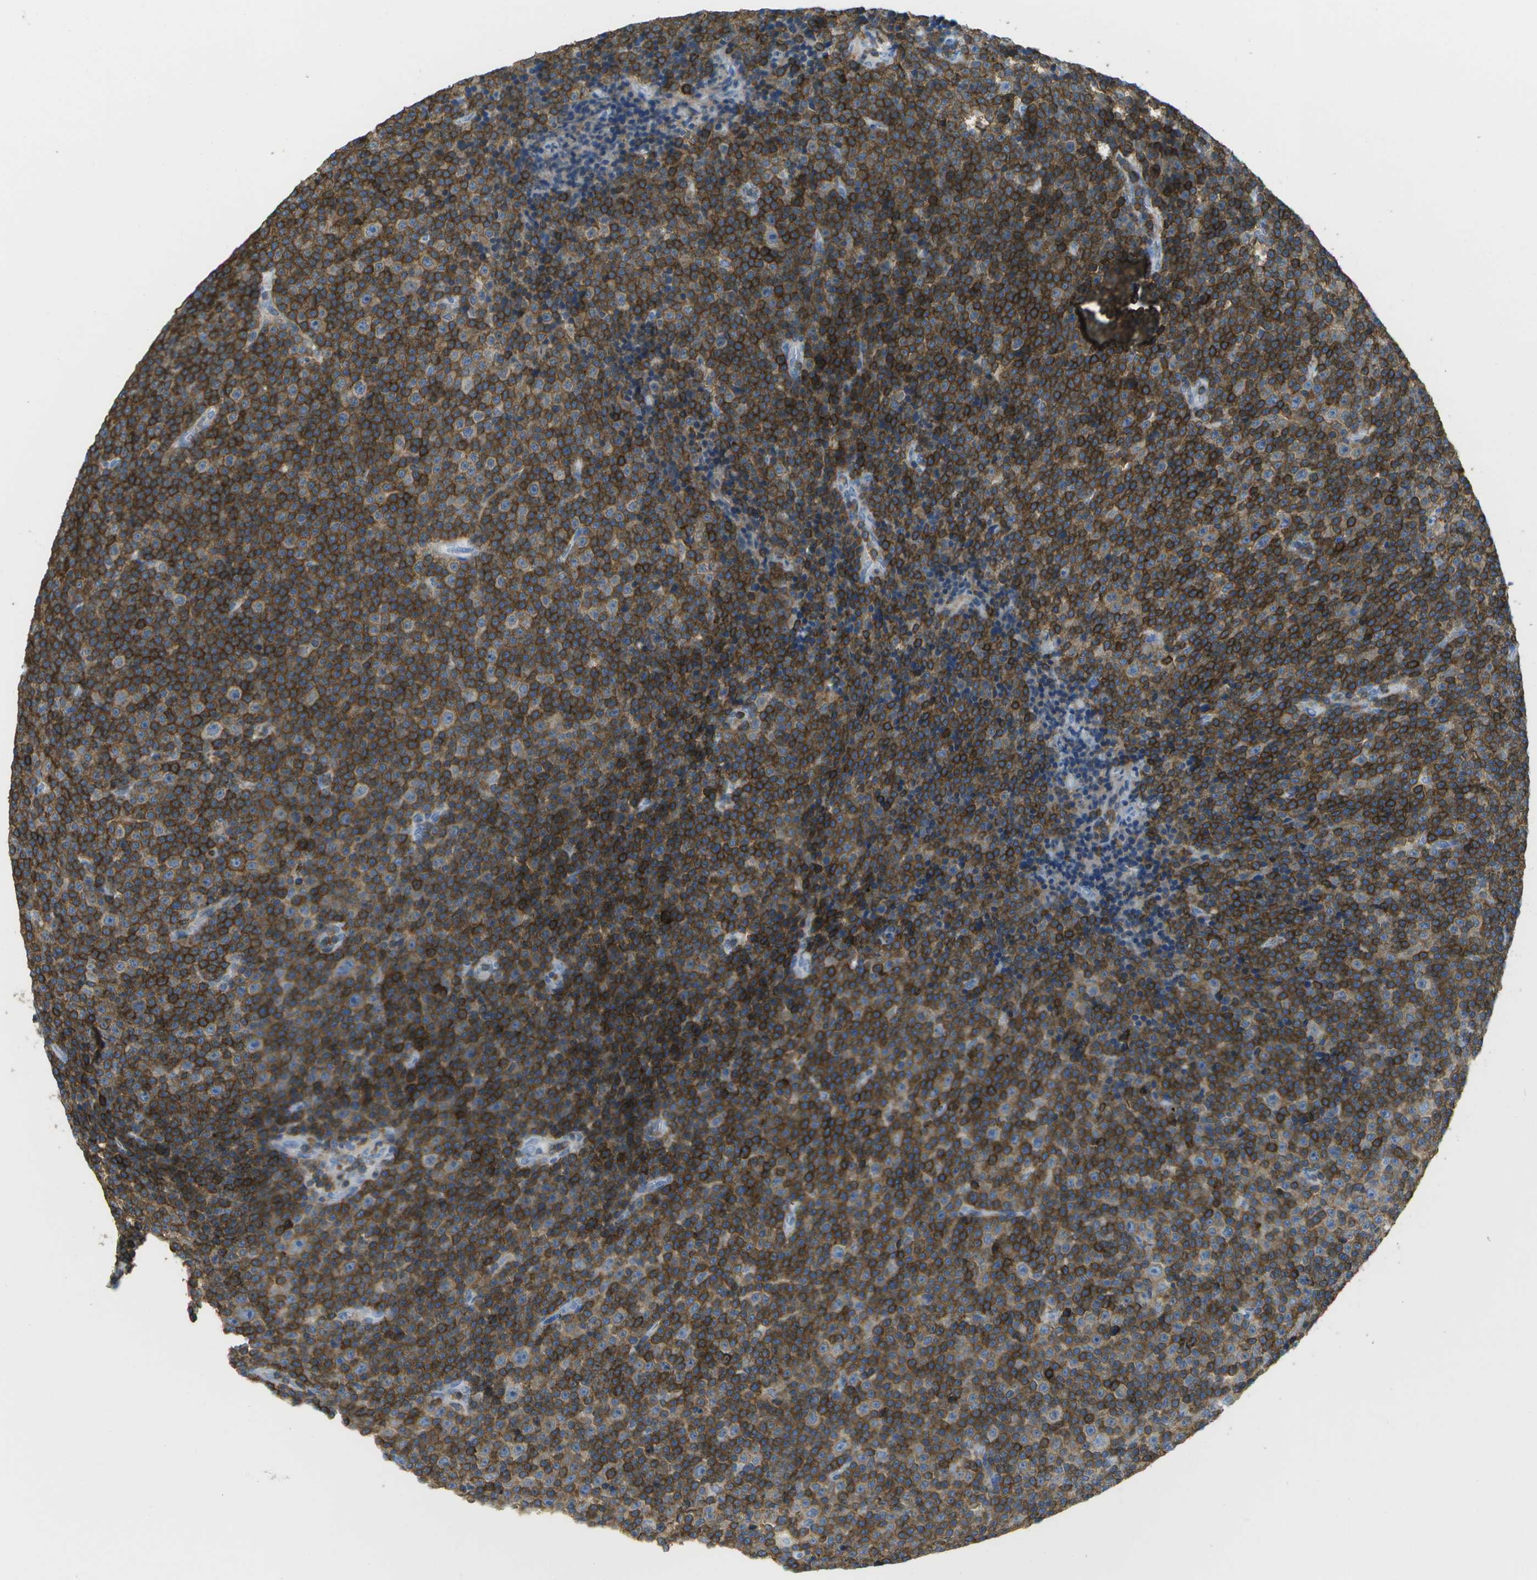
{"staining": {"intensity": "strong", "quantity": ">75%", "location": "cytoplasmic/membranous"}, "tissue": "lymphoma", "cell_type": "Tumor cells", "image_type": "cancer", "snomed": [{"axis": "morphology", "description": "Malignant lymphoma, non-Hodgkin's type, Low grade"}, {"axis": "topography", "description": "Lymph node"}], "caption": "High-power microscopy captured an IHC image of lymphoma, revealing strong cytoplasmic/membranous expression in about >75% of tumor cells.", "gene": "RCSD1", "patient": {"sex": "female", "age": 67}}